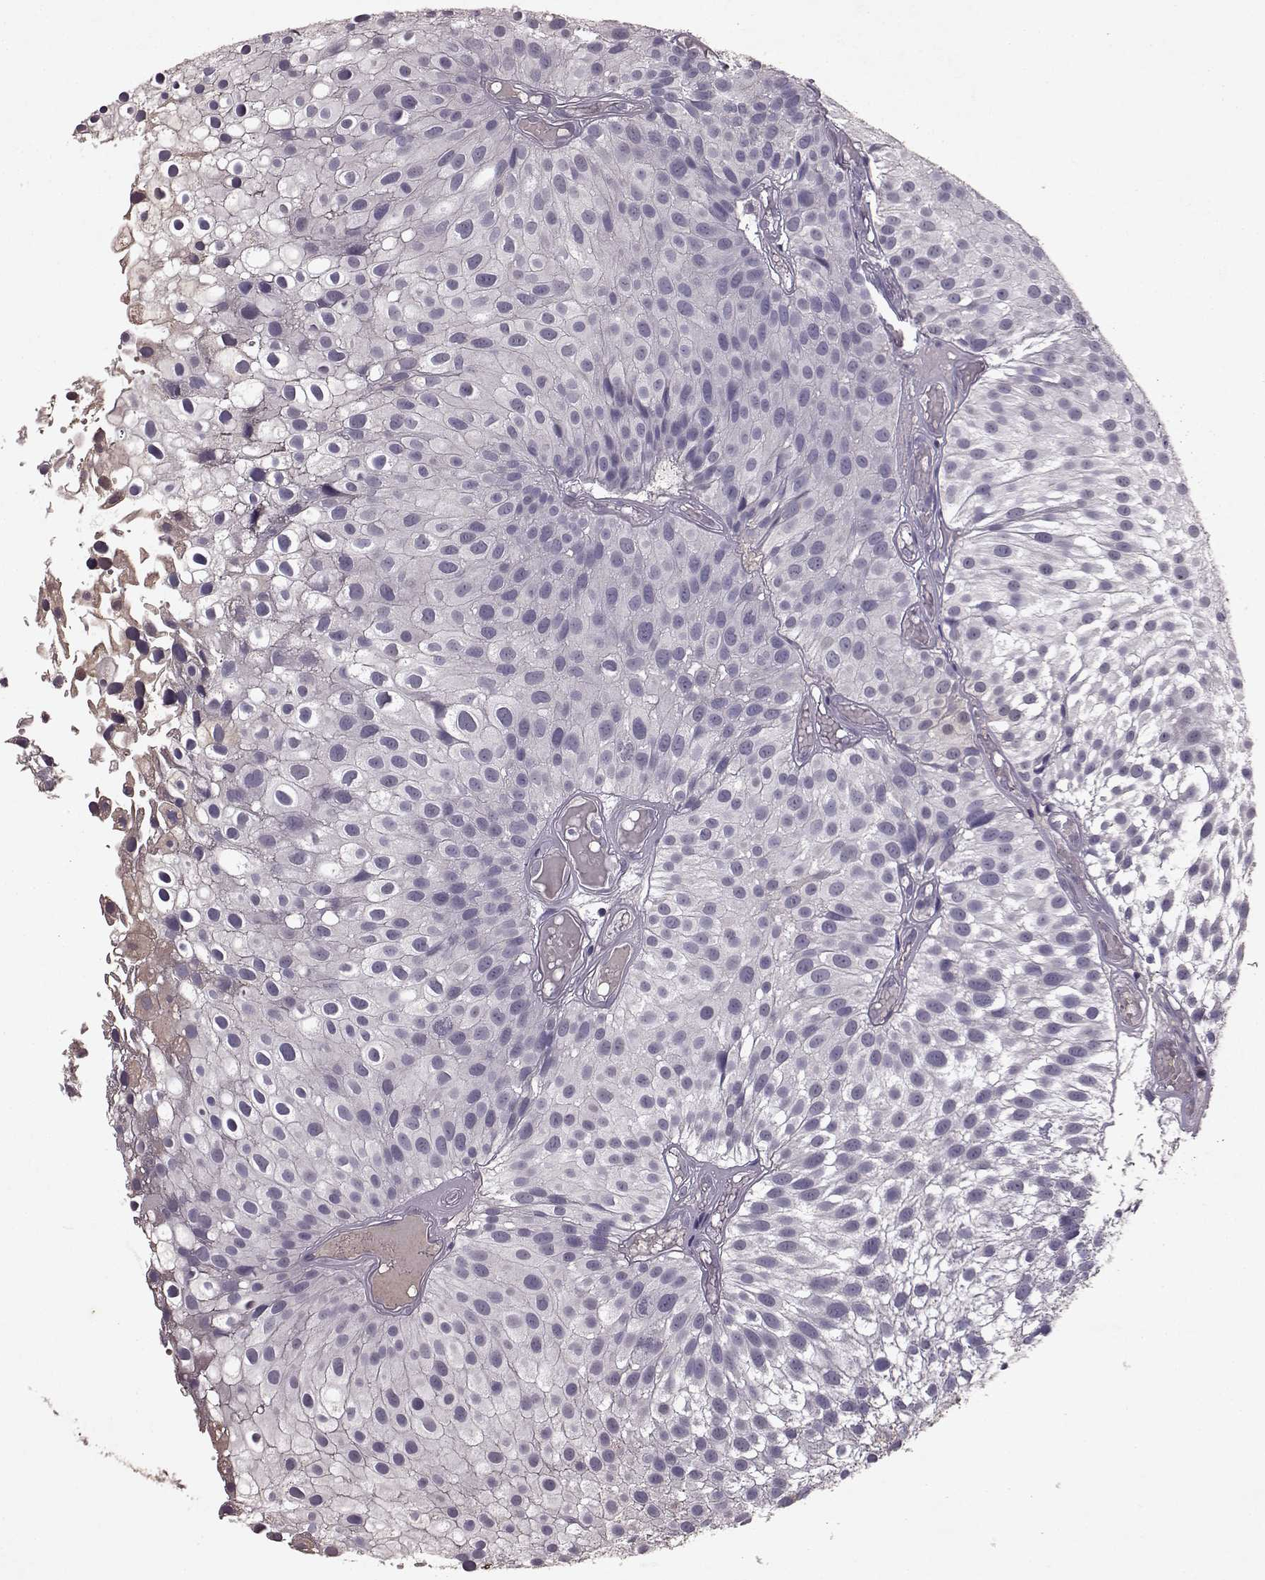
{"staining": {"intensity": "negative", "quantity": "none", "location": "none"}, "tissue": "urothelial cancer", "cell_type": "Tumor cells", "image_type": "cancer", "snomed": [{"axis": "morphology", "description": "Urothelial carcinoma, Low grade"}, {"axis": "topography", "description": "Urinary bladder"}], "caption": "Human urothelial cancer stained for a protein using immunohistochemistry (IHC) displays no positivity in tumor cells.", "gene": "FRRS1L", "patient": {"sex": "male", "age": 79}}